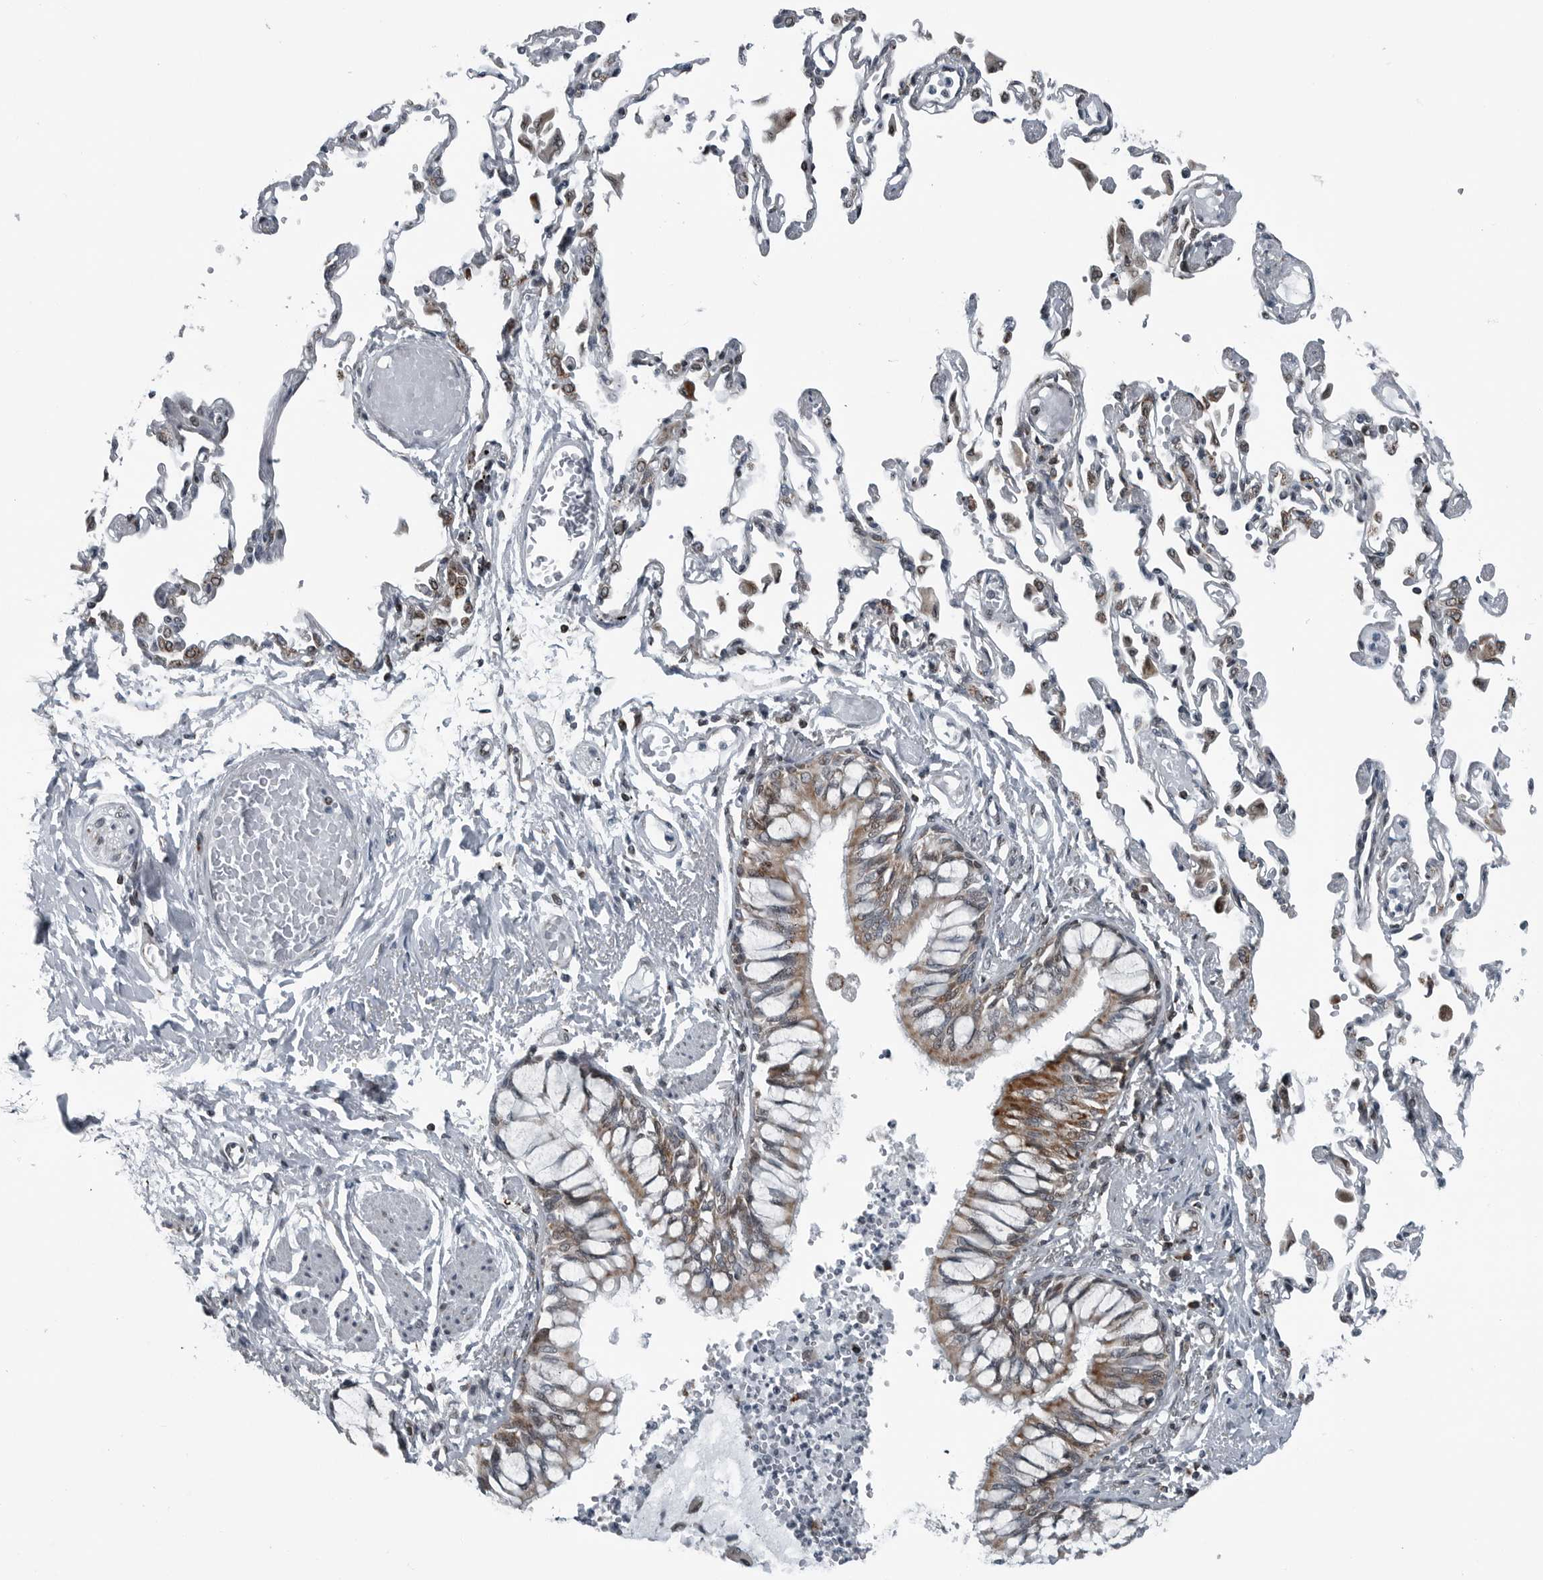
{"staining": {"intensity": "moderate", "quantity": ">75%", "location": "cytoplasmic/membranous"}, "tissue": "bronchus", "cell_type": "Respiratory epithelial cells", "image_type": "normal", "snomed": [{"axis": "morphology", "description": "Normal tissue, NOS"}, {"axis": "topography", "description": "Cartilage tissue"}, {"axis": "topography", "description": "Bronchus"}, {"axis": "topography", "description": "Lung"}], "caption": "About >75% of respiratory epithelial cells in unremarkable human bronchus show moderate cytoplasmic/membranous protein staining as visualized by brown immunohistochemical staining.", "gene": "GAK", "patient": {"sex": "female", "age": 49}}